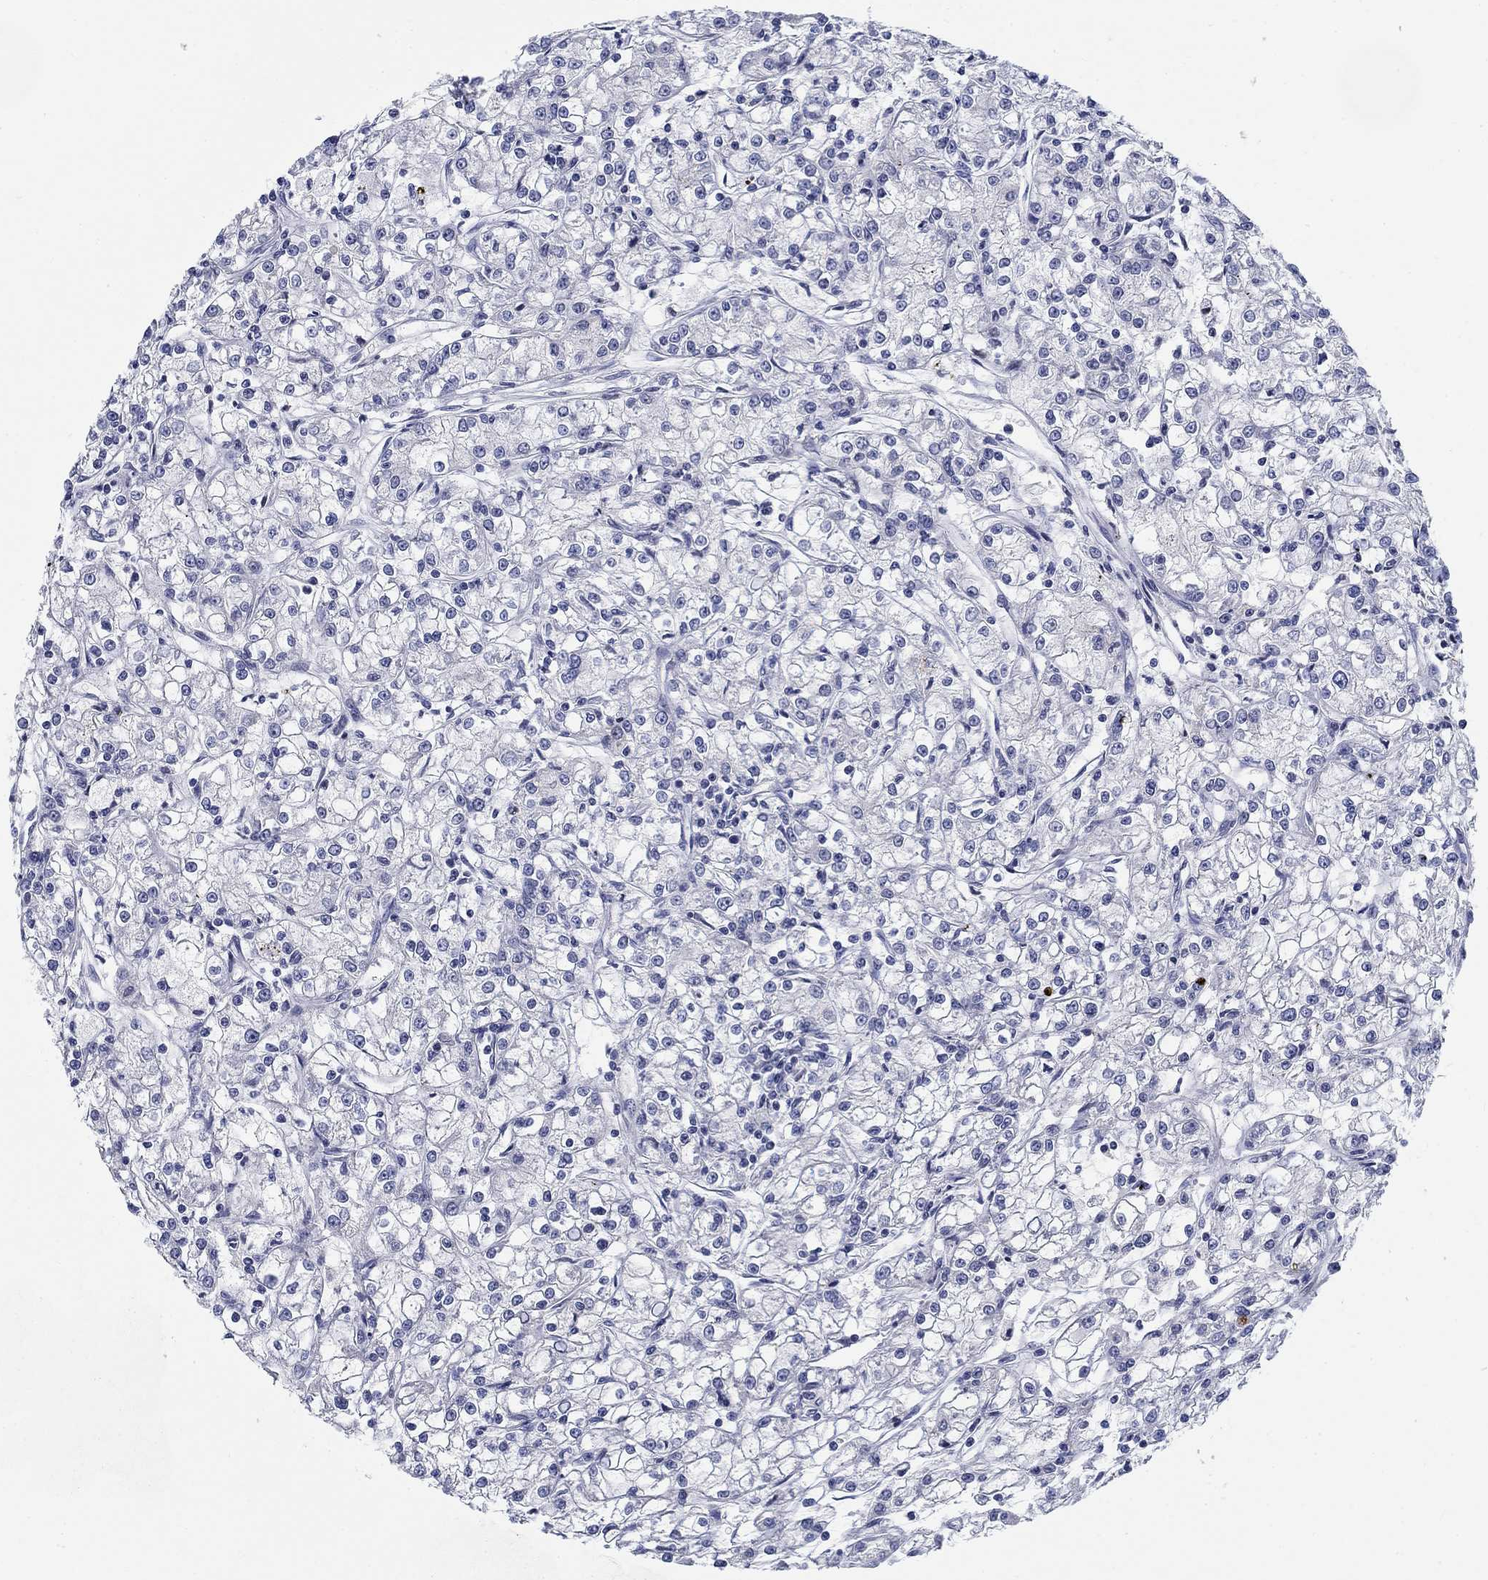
{"staining": {"intensity": "negative", "quantity": "none", "location": "none"}, "tissue": "renal cancer", "cell_type": "Tumor cells", "image_type": "cancer", "snomed": [{"axis": "morphology", "description": "Adenocarcinoma, NOS"}, {"axis": "topography", "description": "Kidney"}], "caption": "IHC of human renal cancer reveals no staining in tumor cells.", "gene": "SMIM18", "patient": {"sex": "female", "age": 59}}